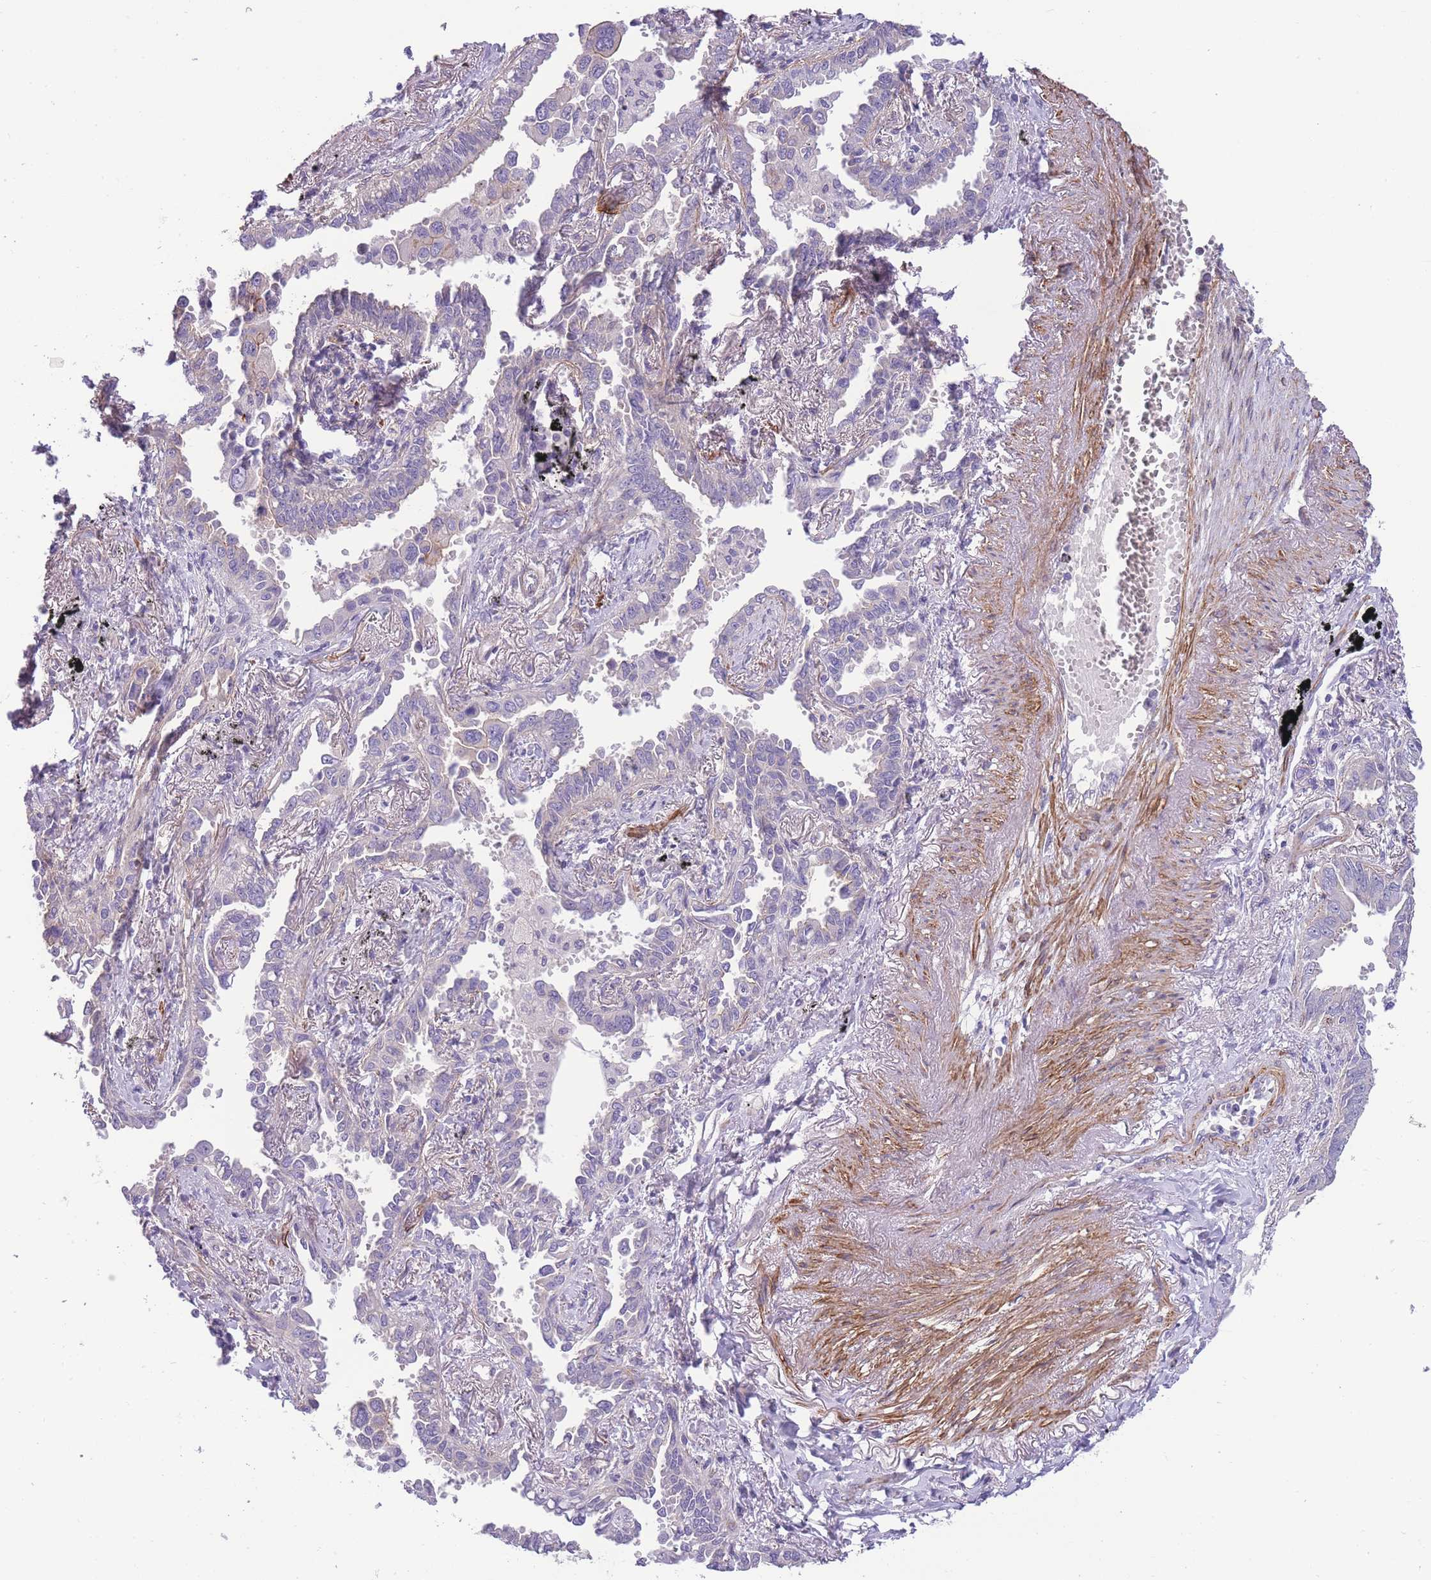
{"staining": {"intensity": "negative", "quantity": "none", "location": "none"}, "tissue": "lung cancer", "cell_type": "Tumor cells", "image_type": "cancer", "snomed": [{"axis": "morphology", "description": "Adenocarcinoma, NOS"}, {"axis": "topography", "description": "Lung"}], "caption": "Adenocarcinoma (lung) stained for a protein using immunohistochemistry (IHC) displays no positivity tumor cells.", "gene": "FAM124A", "patient": {"sex": "male", "age": 67}}